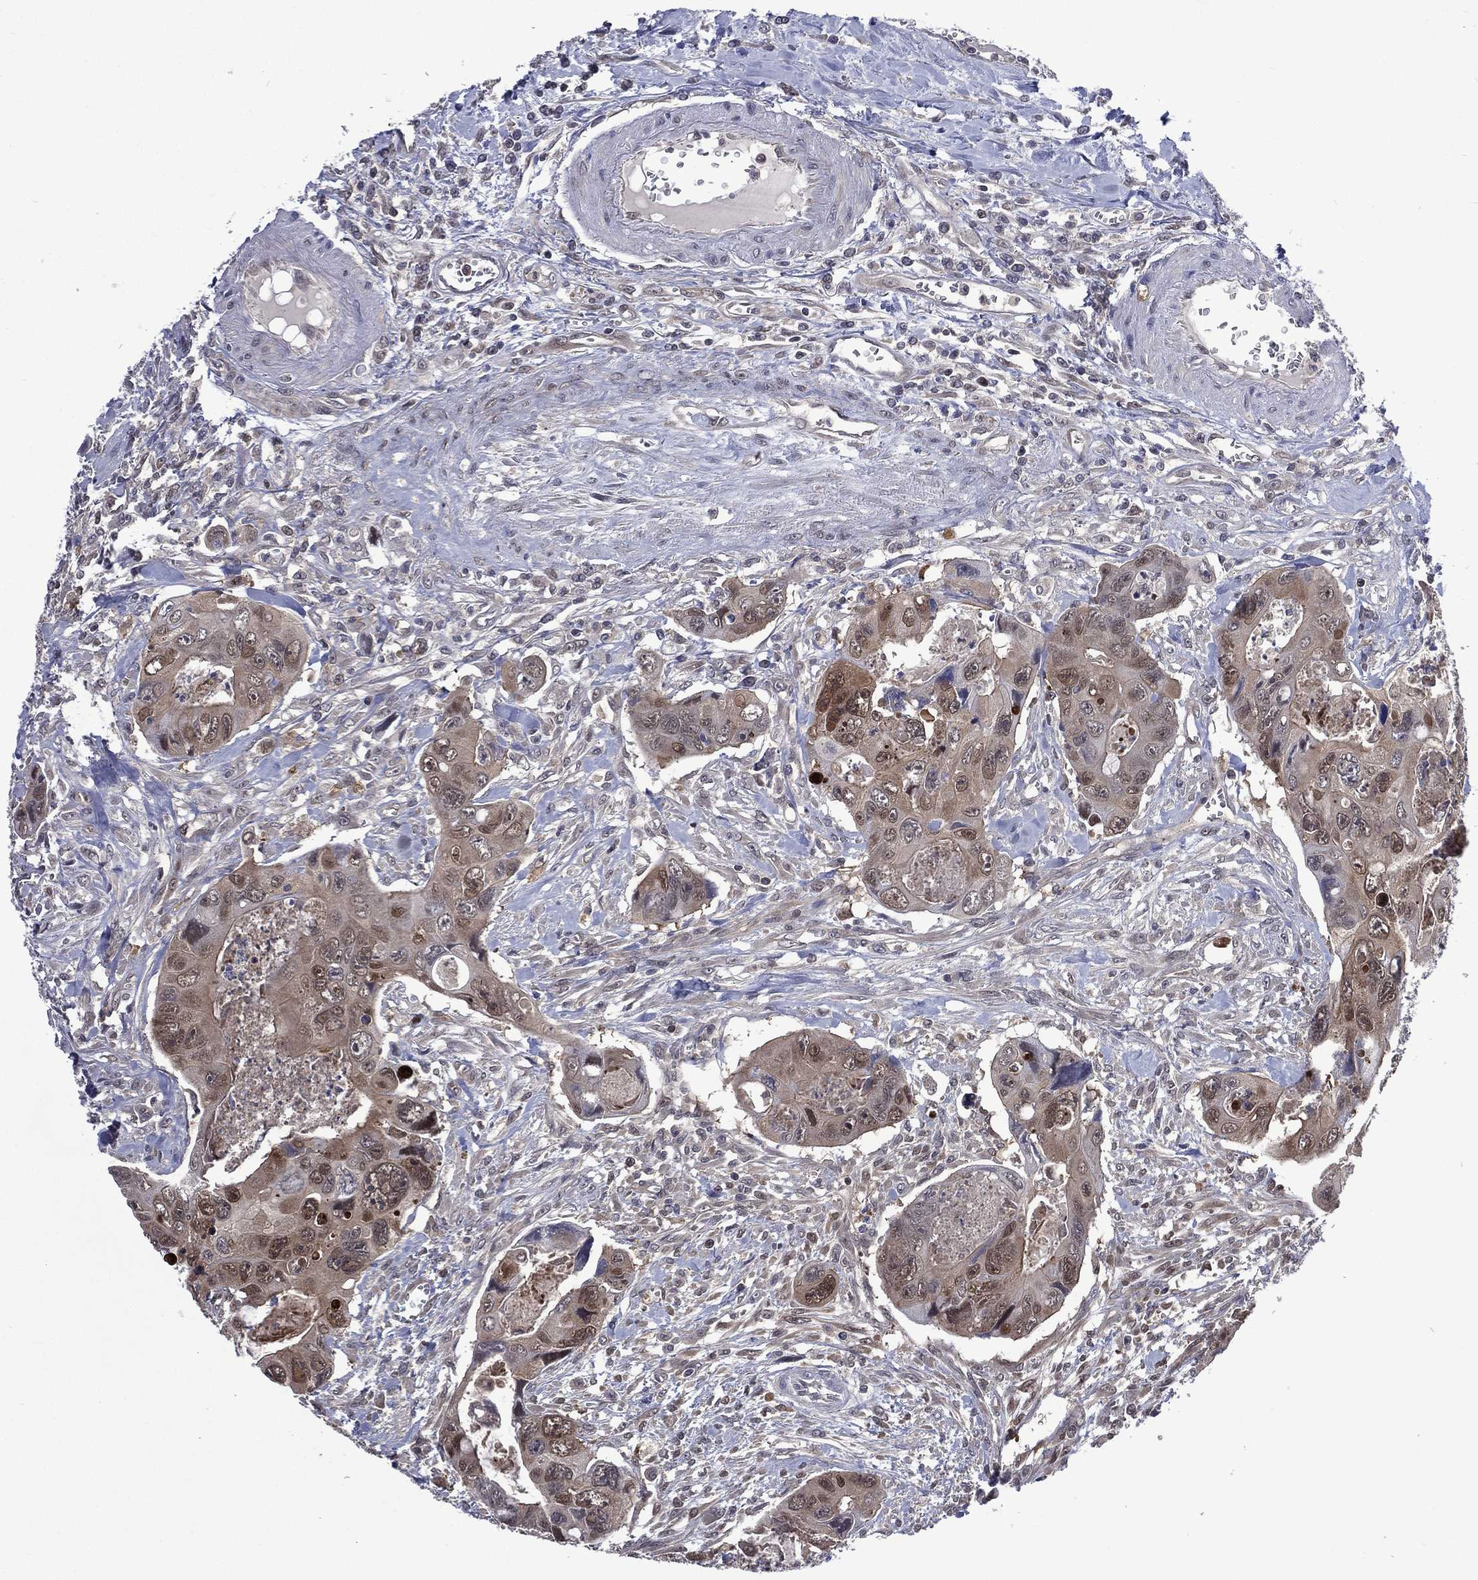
{"staining": {"intensity": "moderate", "quantity": "<25%", "location": "nuclear"}, "tissue": "colorectal cancer", "cell_type": "Tumor cells", "image_type": "cancer", "snomed": [{"axis": "morphology", "description": "Adenocarcinoma, NOS"}, {"axis": "topography", "description": "Rectum"}], "caption": "High-magnification brightfield microscopy of colorectal adenocarcinoma stained with DAB (brown) and counterstained with hematoxylin (blue). tumor cells exhibit moderate nuclear staining is present in approximately<25% of cells.", "gene": "MTAP", "patient": {"sex": "male", "age": 62}}